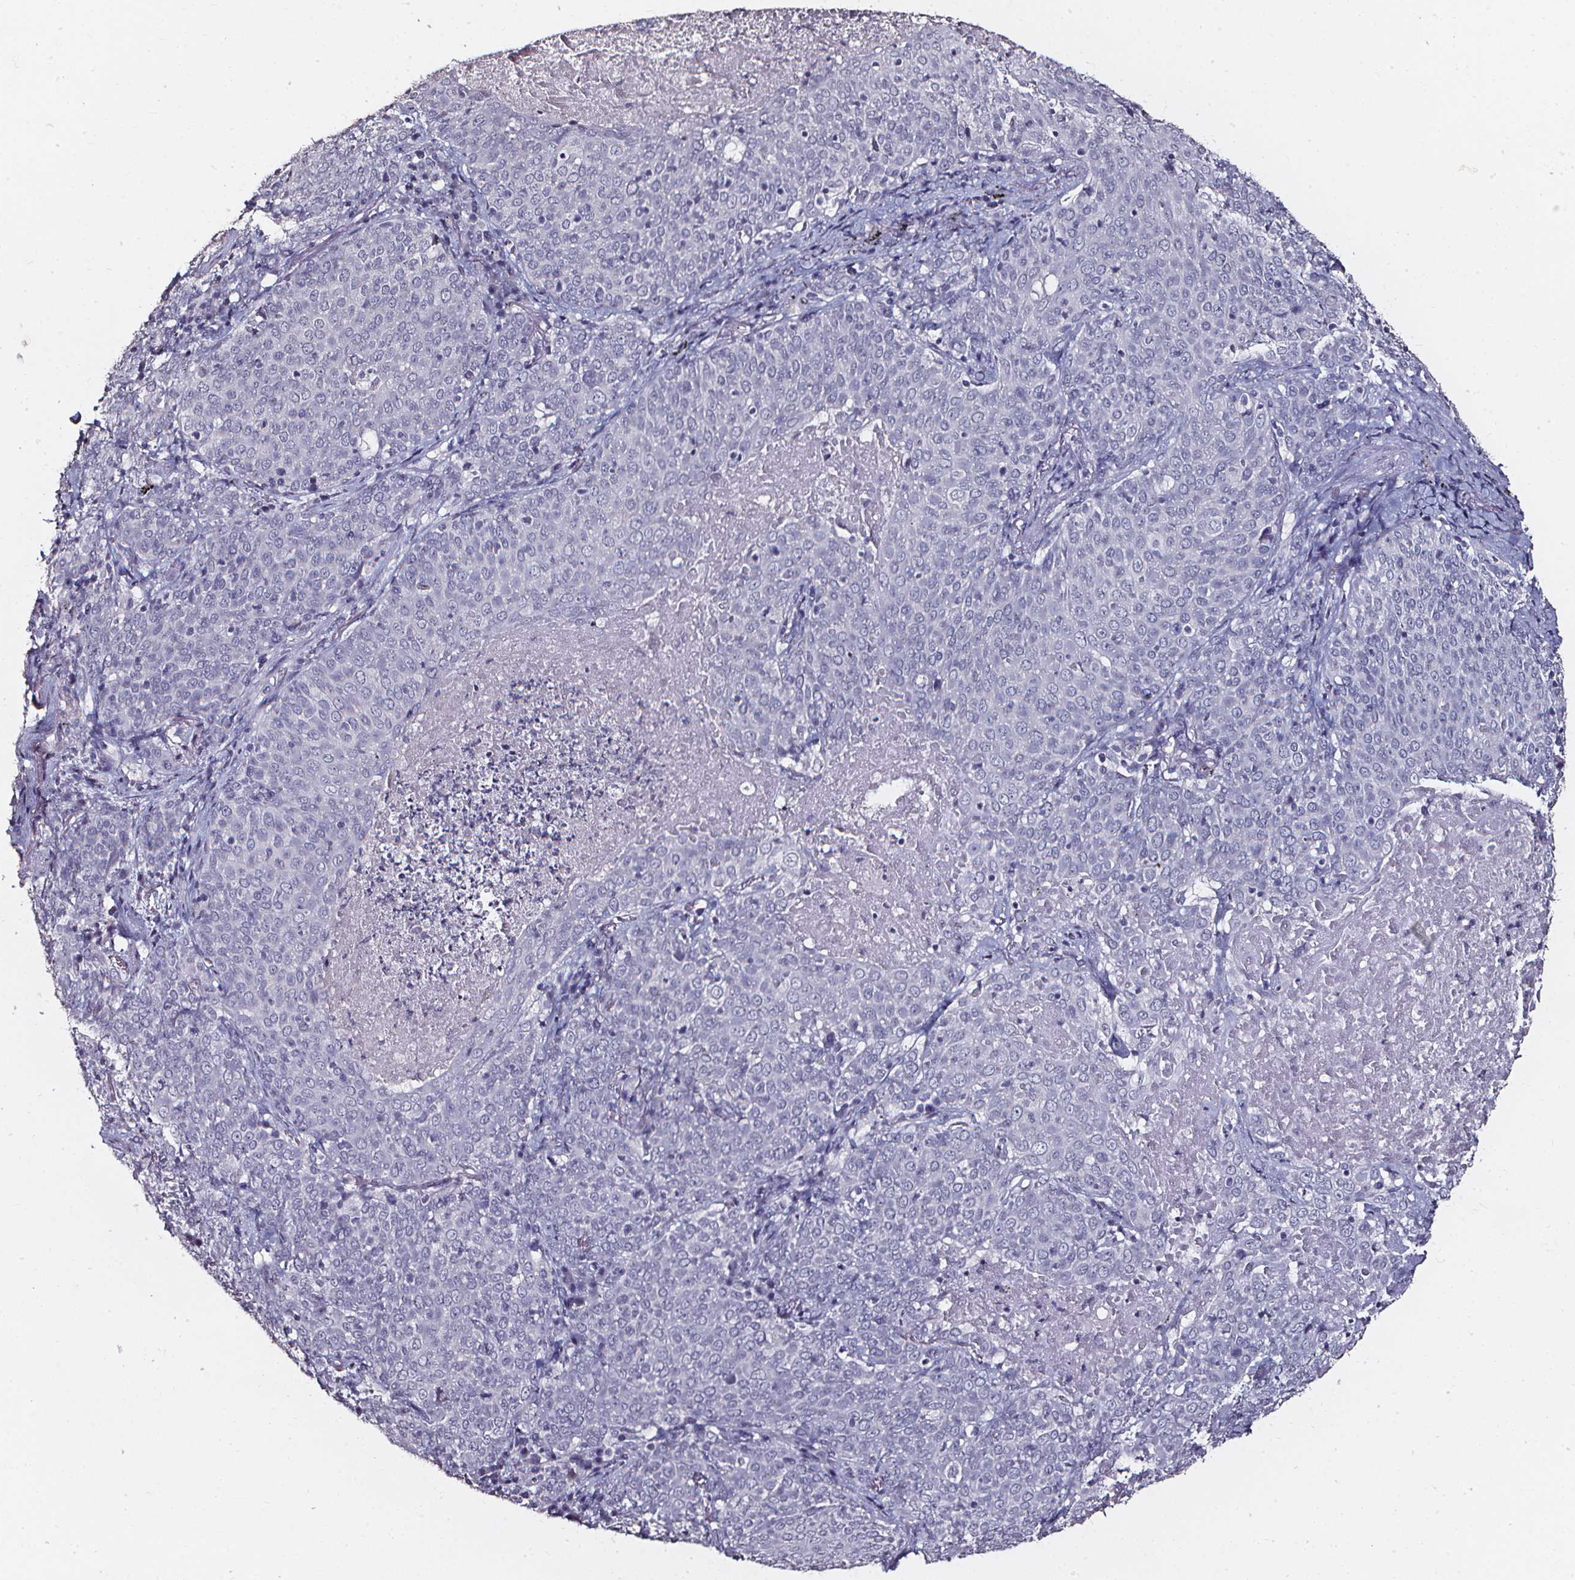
{"staining": {"intensity": "negative", "quantity": "none", "location": "none"}, "tissue": "lung cancer", "cell_type": "Tumor cells", "image_type": "cancer", "snomed": [{"axis": "morphology", "description": "Squamous cell carcinoma, NOS"}, {"axis": "topography", "description": "Lung"}], "caption": "This is an IHC image of human lung cancer. There is no staining in tumor cells.", "gene": "DEFA5", "patient": {"sex": "male", "age": 82}}